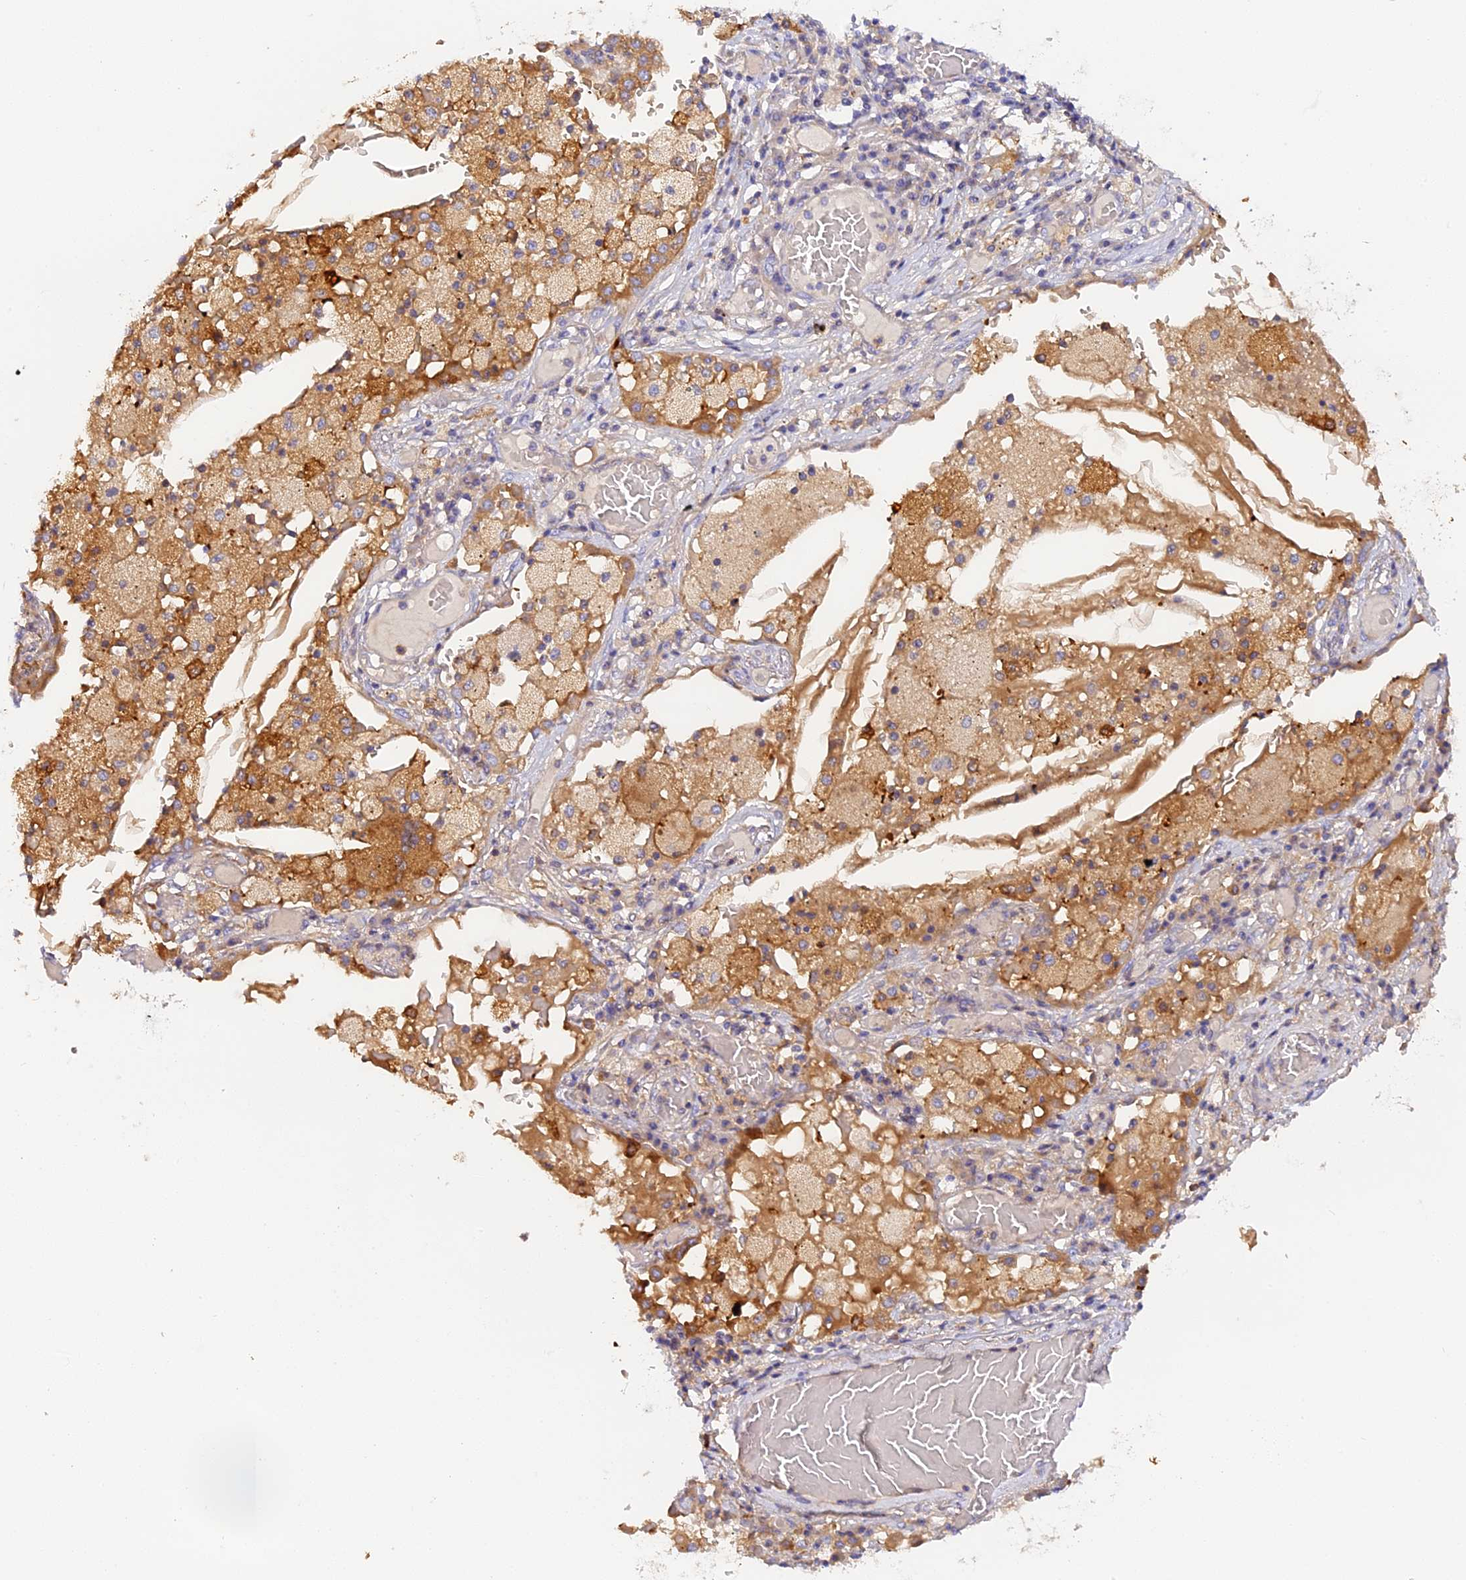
{"staining": {"intensity": "moderate", "quantity": ">75%", "location": "cytoplasmic/membranous"}, "tissue": "lung cancer", "cell_type": "Tumor cells", "image_type": "cancer", "snomed": [{"axis": "morphology", "description": "Squamous cell carcinoma, NOS"}, {"axis": "topography", "description": "Lung"}], "caption": "The image demonstrates a brown stain indicating the presence of a protein in the cytoplasmic/membranous of tumor cells in lung cancer (squamous cell carcinoma). (Stains: DAB (3,3'-diaminobenzidine) in brown, nuclei in blue, Microscopy: brightfield microscopy at high magnification).", "gene": "KATNB1", "patient": {"sex": "male", "age": 71}}